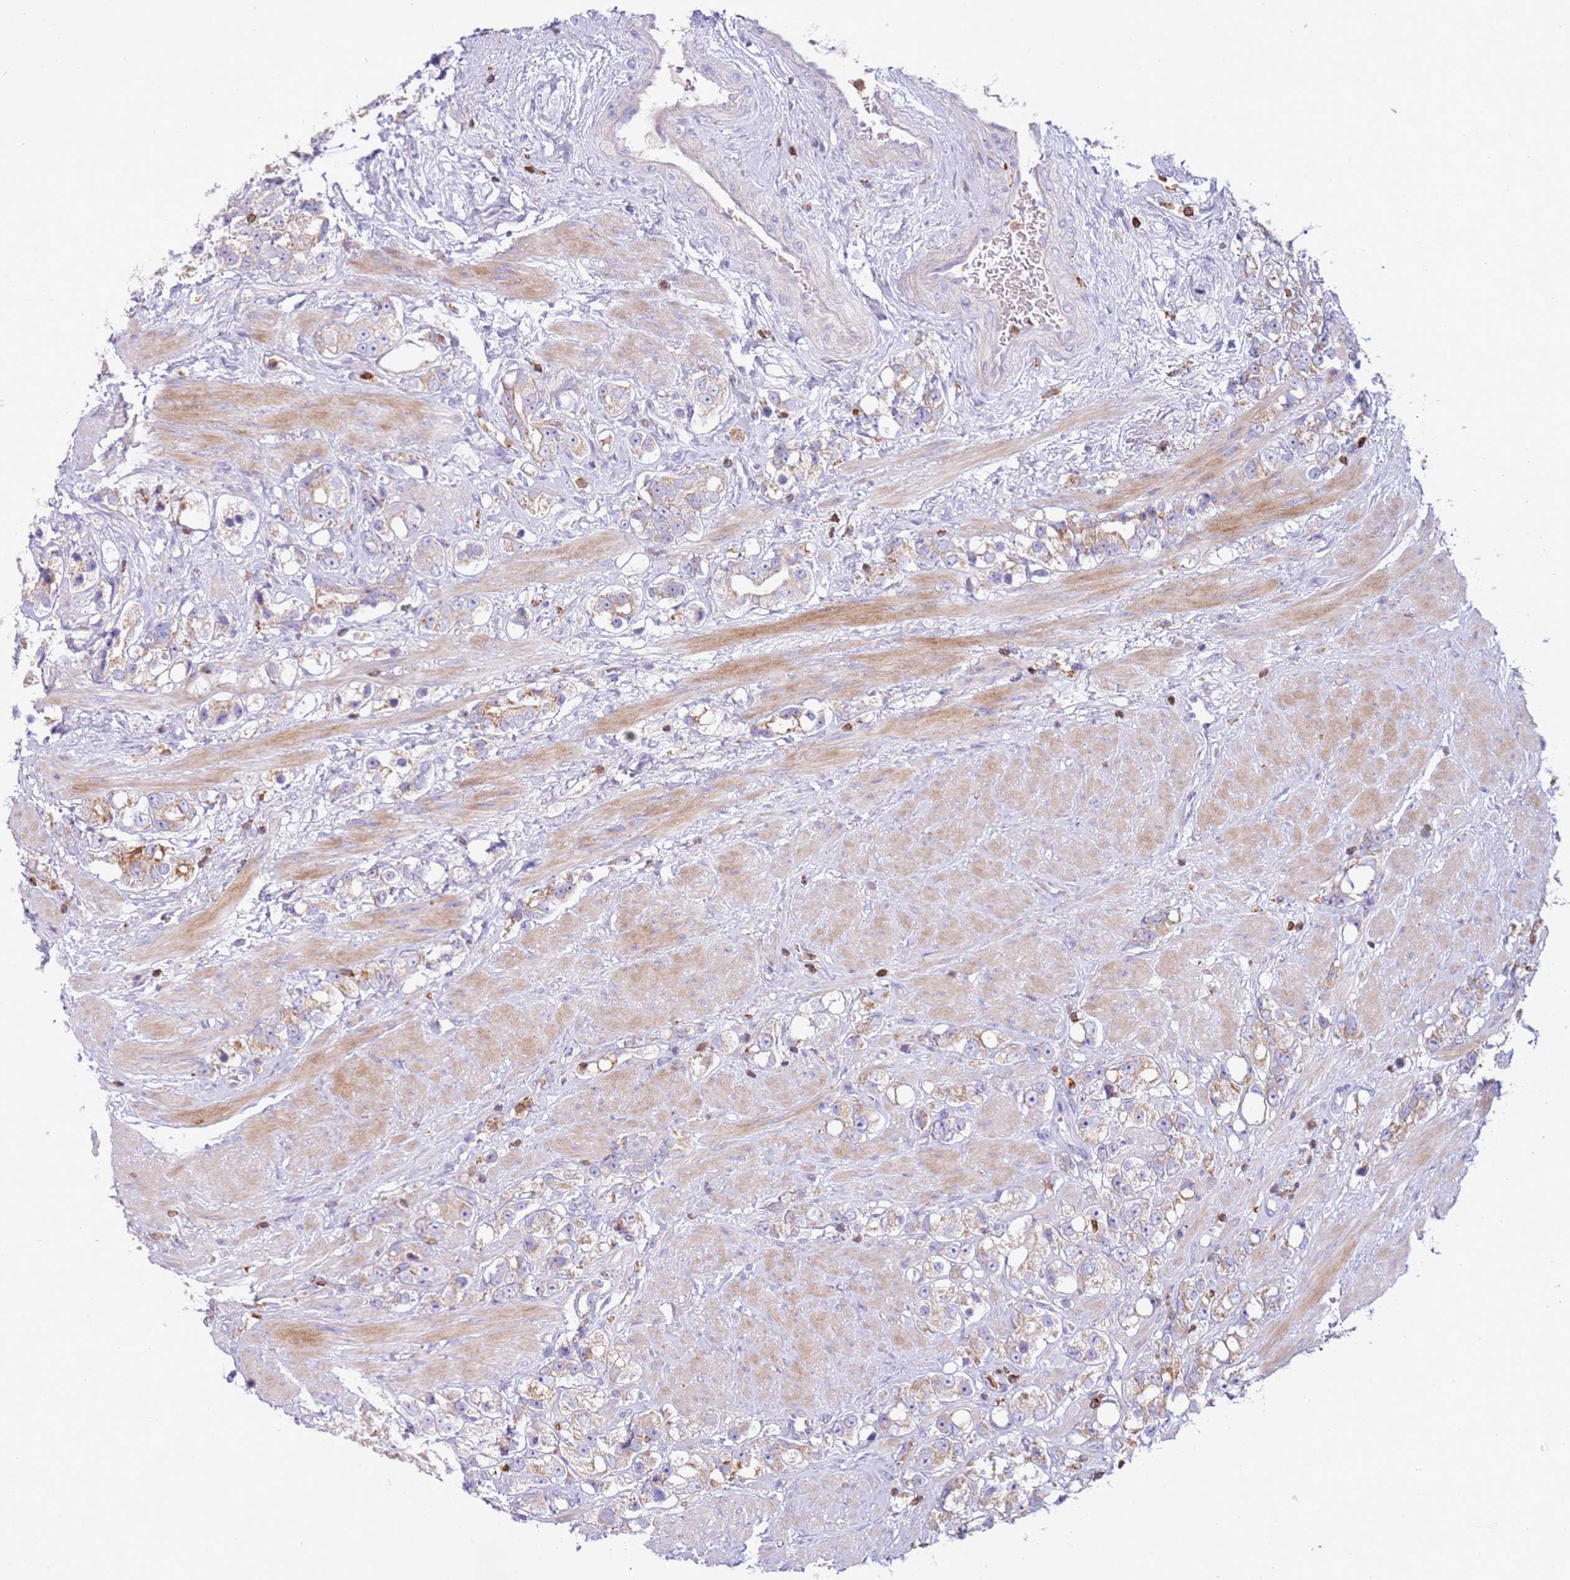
{"staining": {"intensity": "weak", "quantity": "25%-75%", "location": "cytoplasmic/membranous"}, "tissue": "prostate cancer", "cell_type": "Tumor cells", "image_type": "cancer", "snomed": [{"axis": "morphology", "description": "Adenocarcinoma, NOS"}, {"axis": "topography", "description": "Prostate"}], "caption": "Immunohistochemical staining of adenocarcinoma (prostate) displays low levels of weak cytoplasmic/membranous protein expression in approximately 25%-75% of tumor cells. The staining was performed using DAB, with brown indicating positive protein expression. Nuclei are stained blue with hematoxylin.", "gene": "TTPAL", "patient": {"sex": "male", "age": 79}}